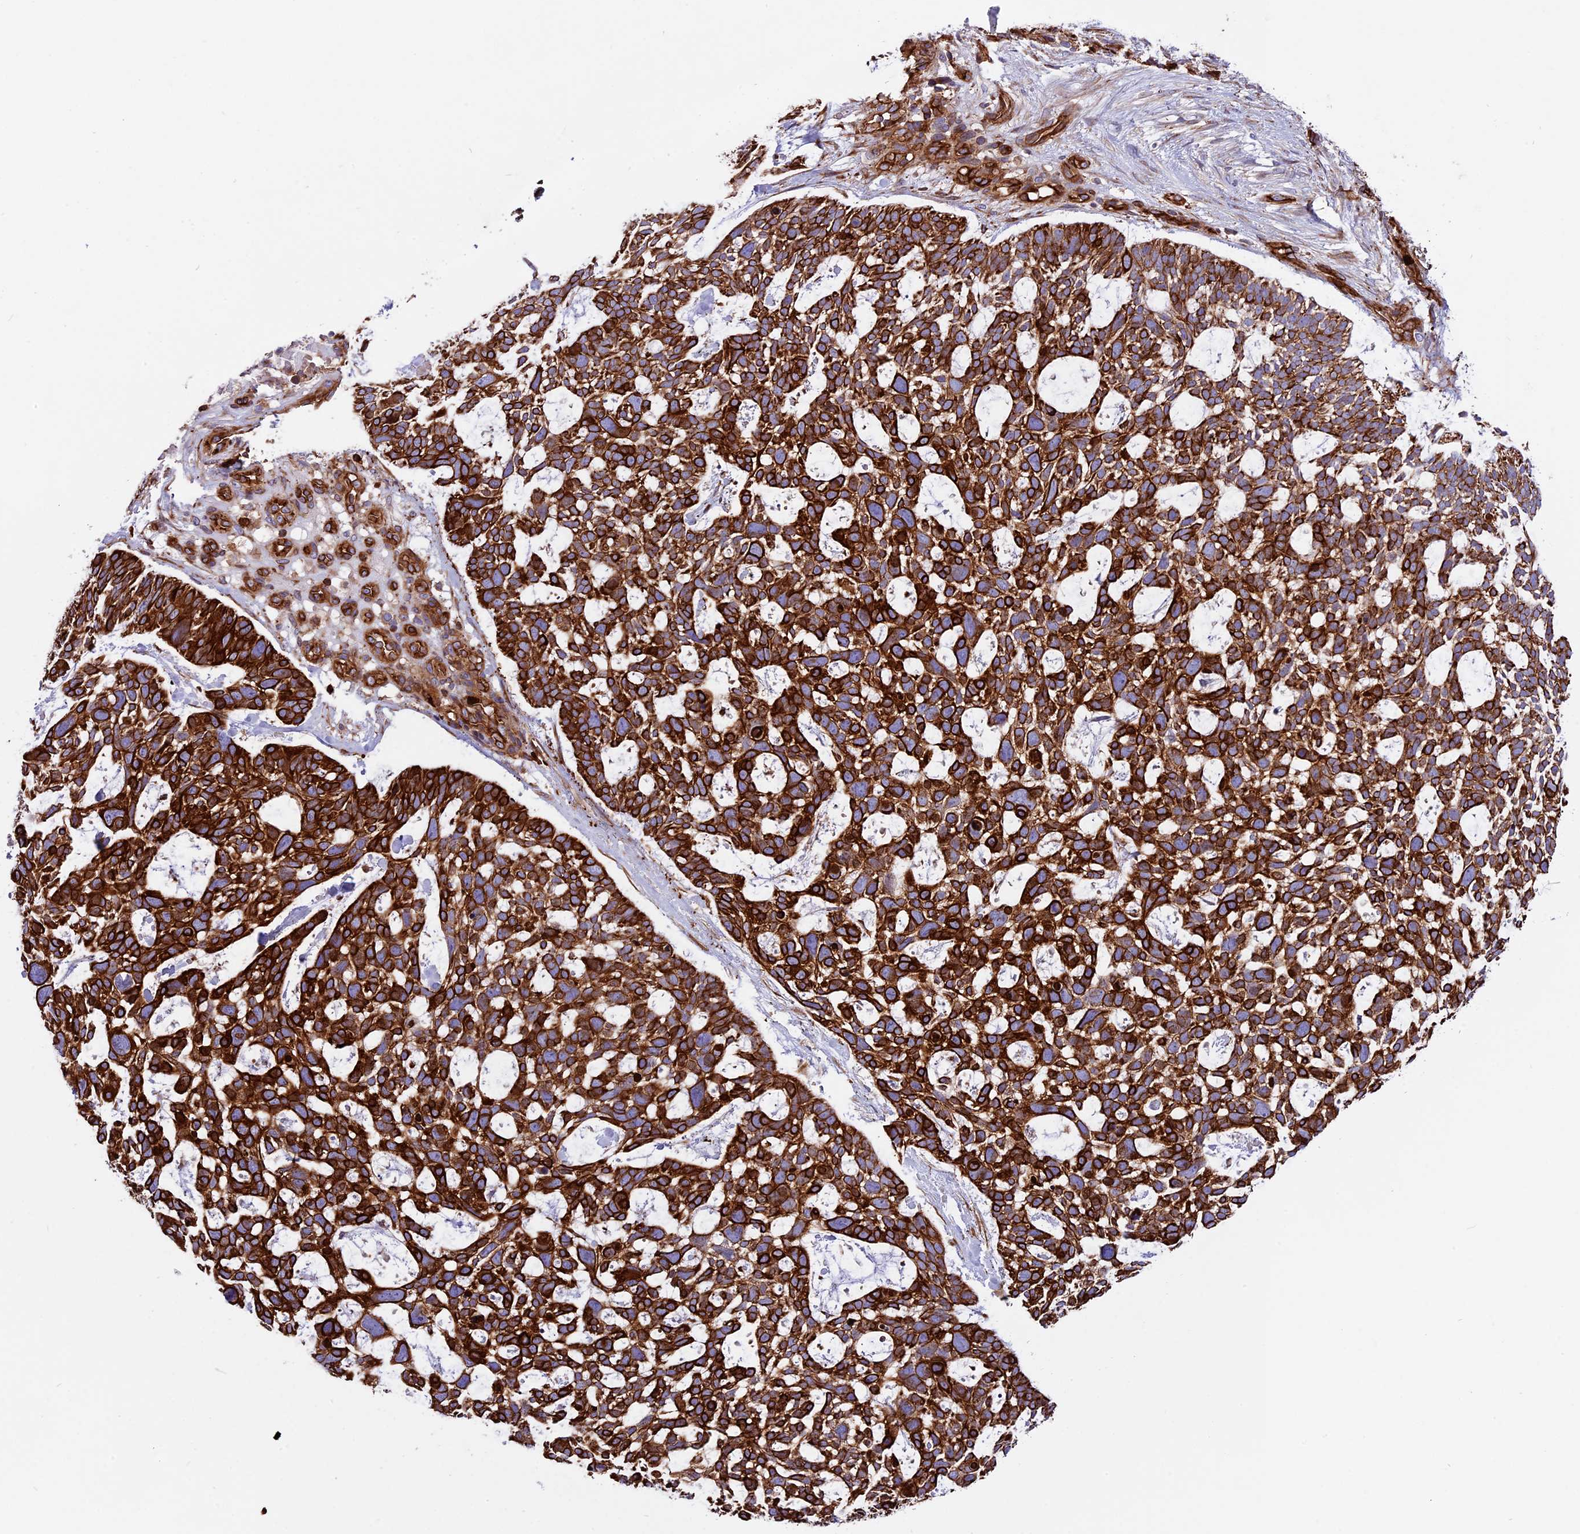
{"staining": {"intensity": "strong", "quantity": ">75%", "location": "cytoplasmic/membranous"}, "tissue": "skin cancer", "cell_type": "Tumor cells", "image_type": "cancer", "snomed": [{"axis": "morphology", "description": "Basal cell carcinoma"}, {"axis": "topography", "description": "Skin"}], "caption": "Strong cytoplasmic/membranous protein positivity is seen in about >75% of tumor cells in skin cancer (basal cell carcinoma). (Brightfield microscopy of DAB IHC at high magnification).", "gene": "CD99L2", "patient": {"sex": "male", "age": 88}}